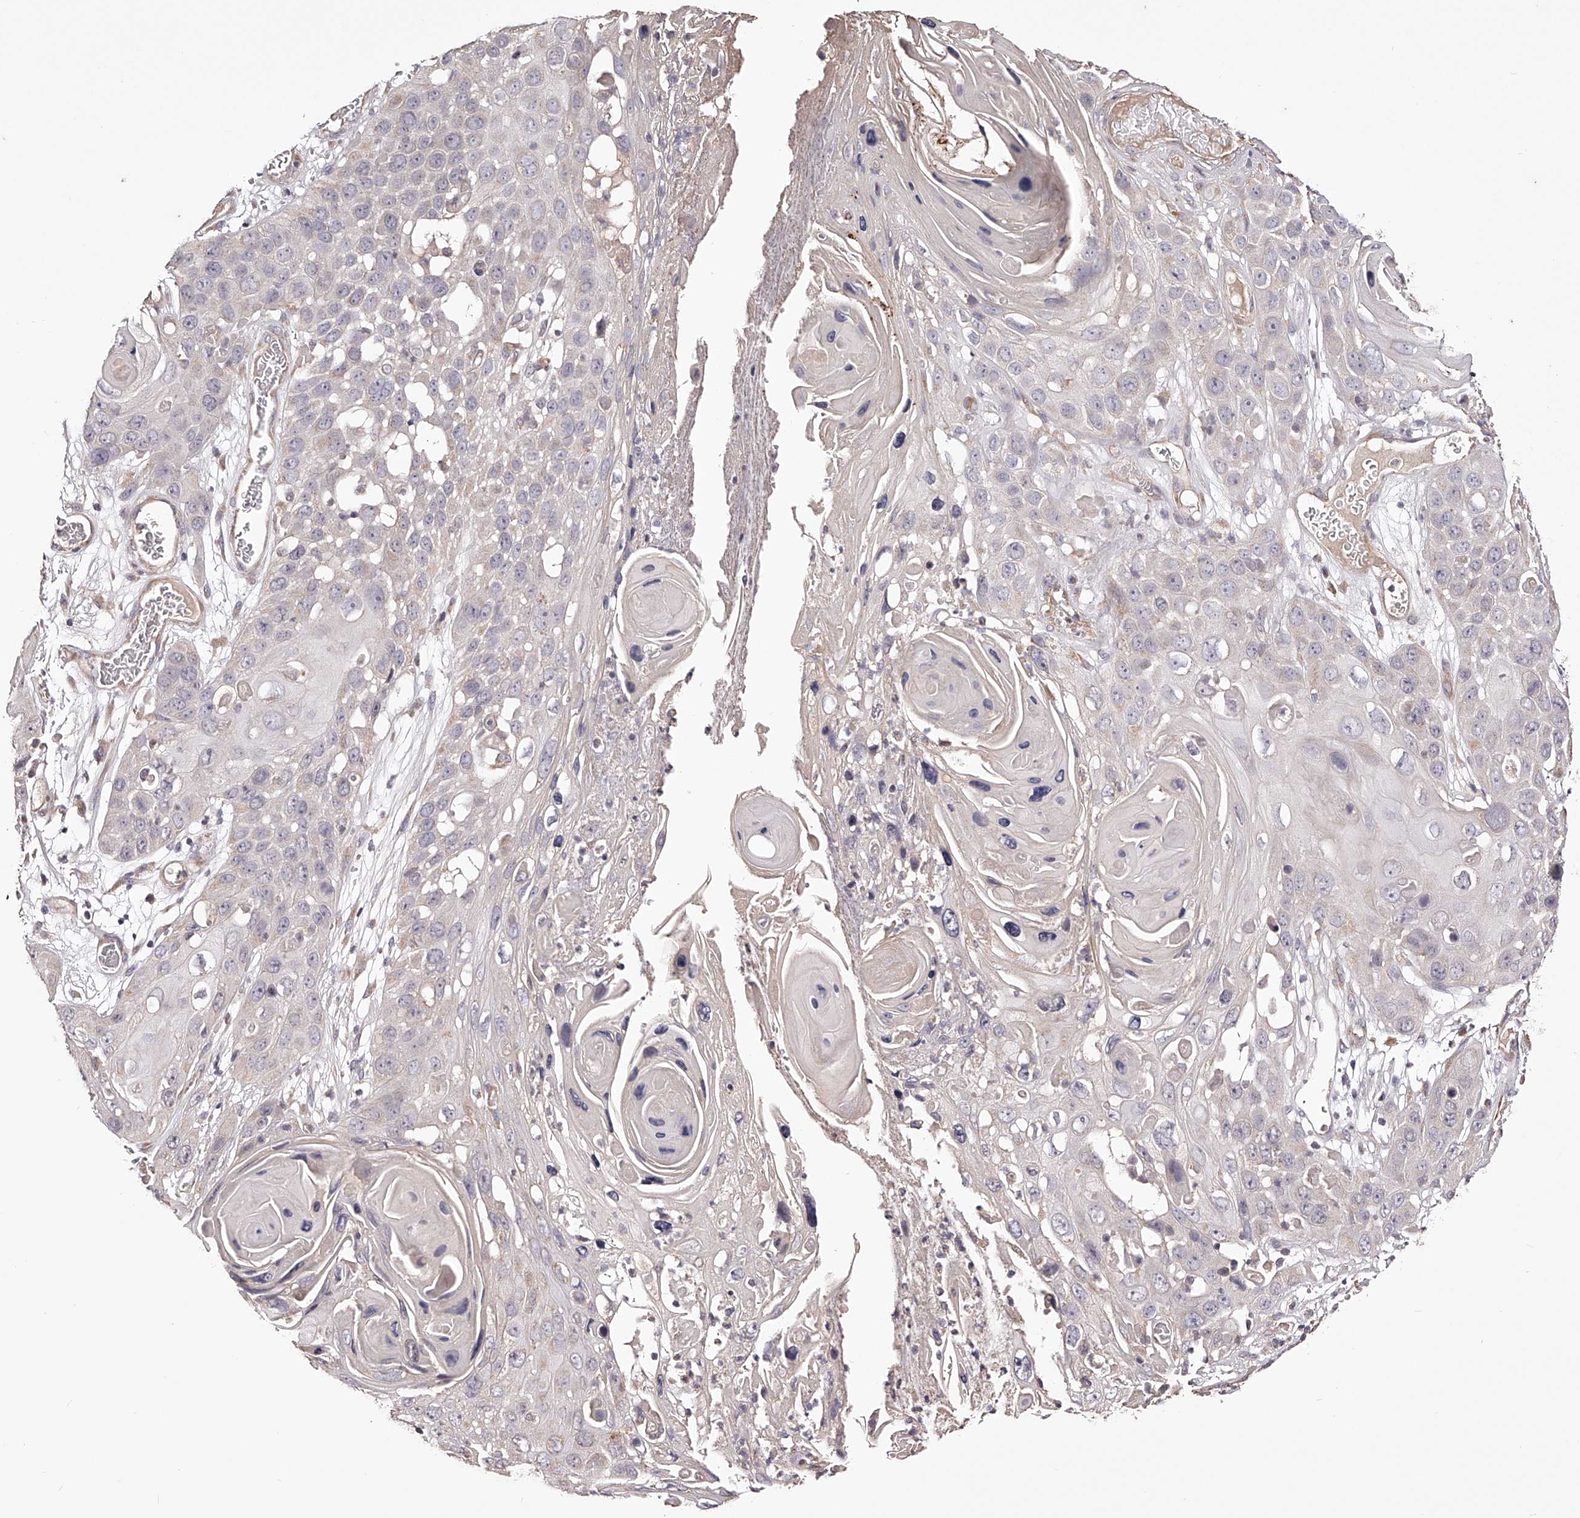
{"staining": {"intensity": "negative", "quantity": "none", "location": "none"}, "tissue": "skin cancer", "cell_type": "Tumor cells", "image_type": "cancer", "snomed": [{"axis": "morphology", "description": "Squamous cell carcinoma, NOS"}, {"axis": "topography", "description": "Skin"}], "caption": "The micrograph shows no staining of tumor cells in skin squamous cell carcinoma.", "gene": "USP21", "patient": {"sex": "male", "age": 55}}